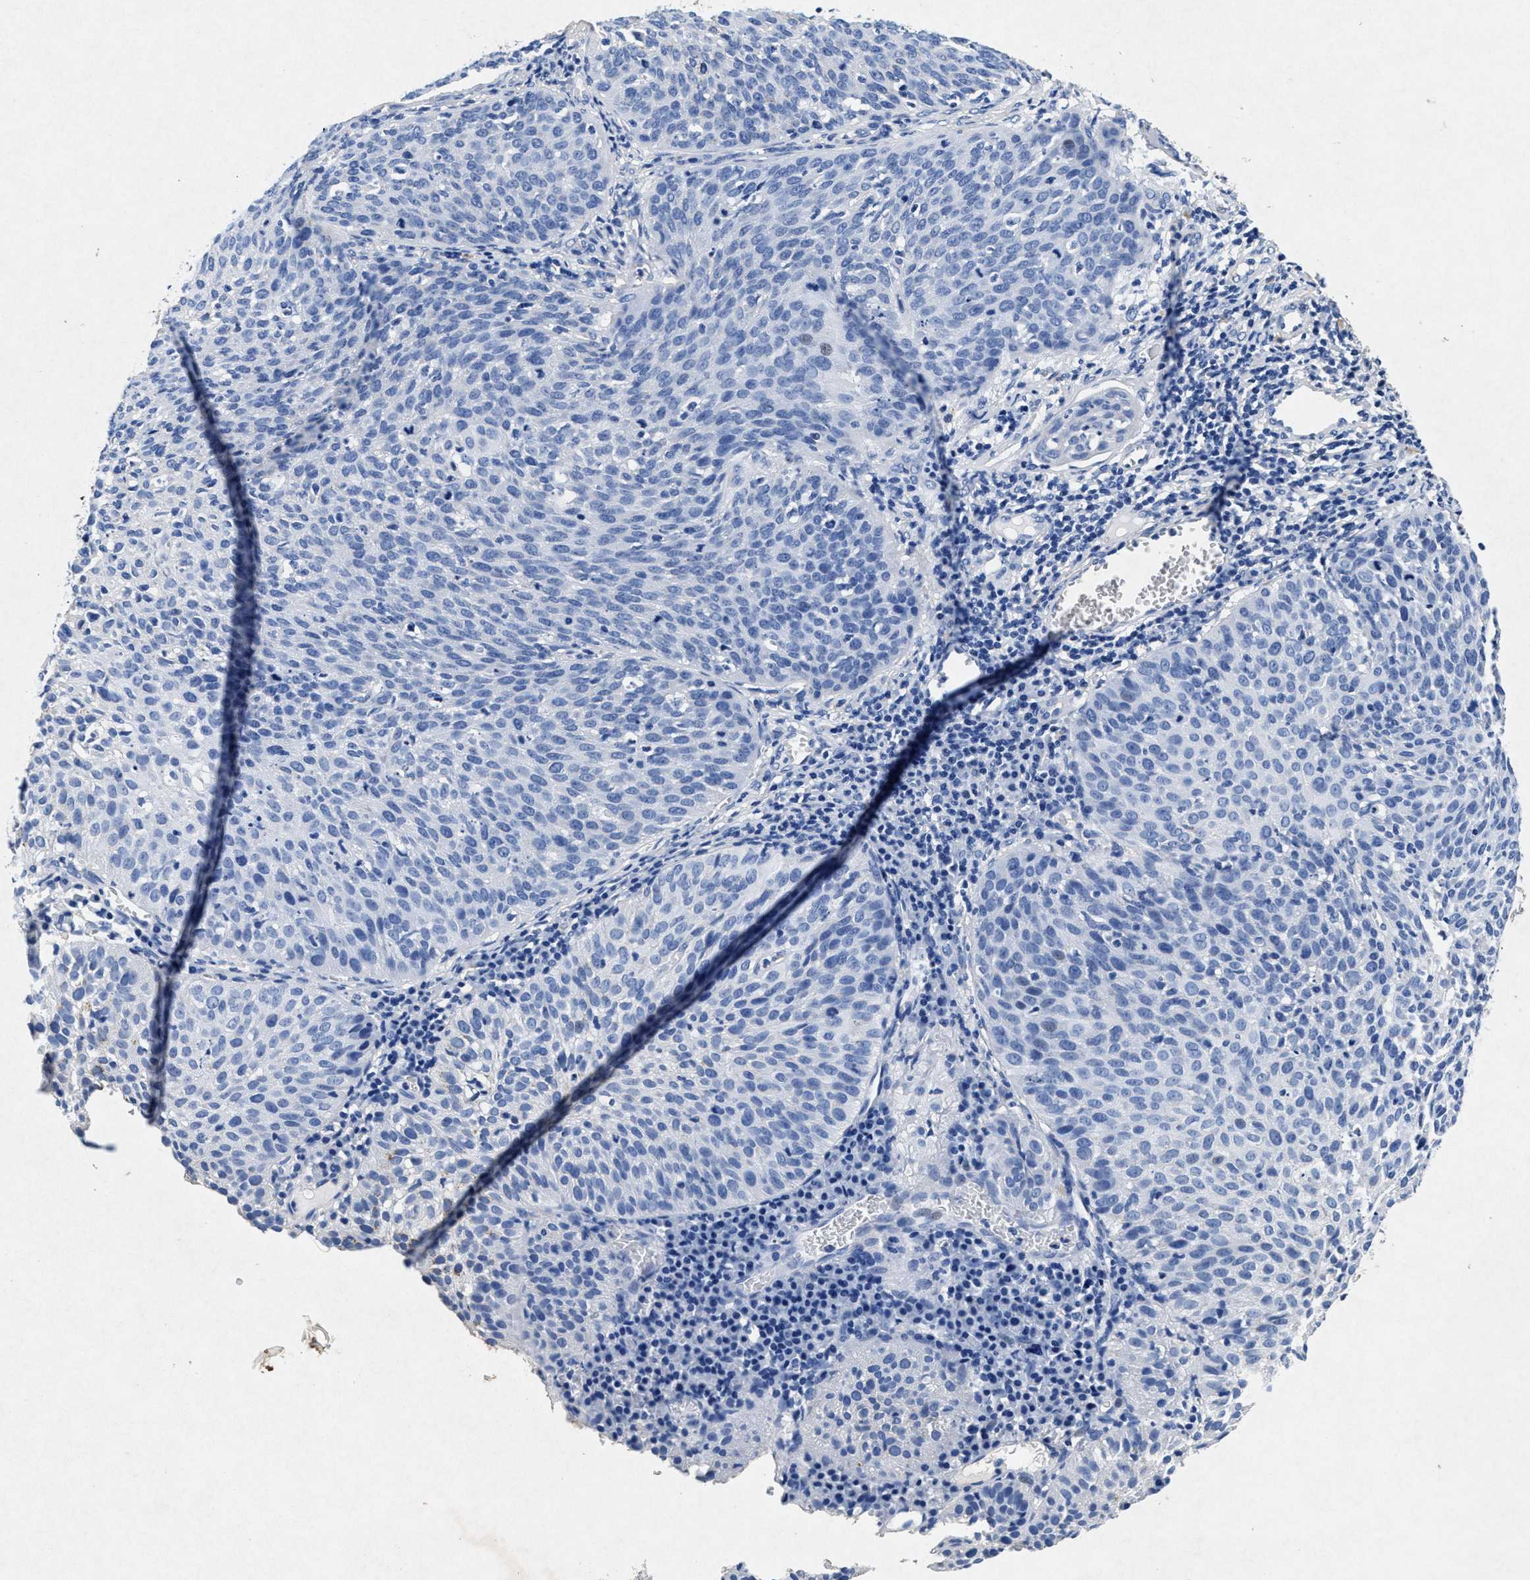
{"staining": {"intensity": "negative", "quantity": "none", "location": "none"}, "tissue": "cervical cancer", "cell_type": "Tumor cells", "image_type": "cancer", "snomed": [{"axis": "morphology", "description": "Squamous cell carcinoma, NOS"}, {"axis": "topography", "description": "Cervix"}], "caption": "Tumor cells show no significant protein expression in cervical cancer. (DAB IHC, high magnification).", "gene": "MAP6", "patient": {"sex": "female", "age": 38}}